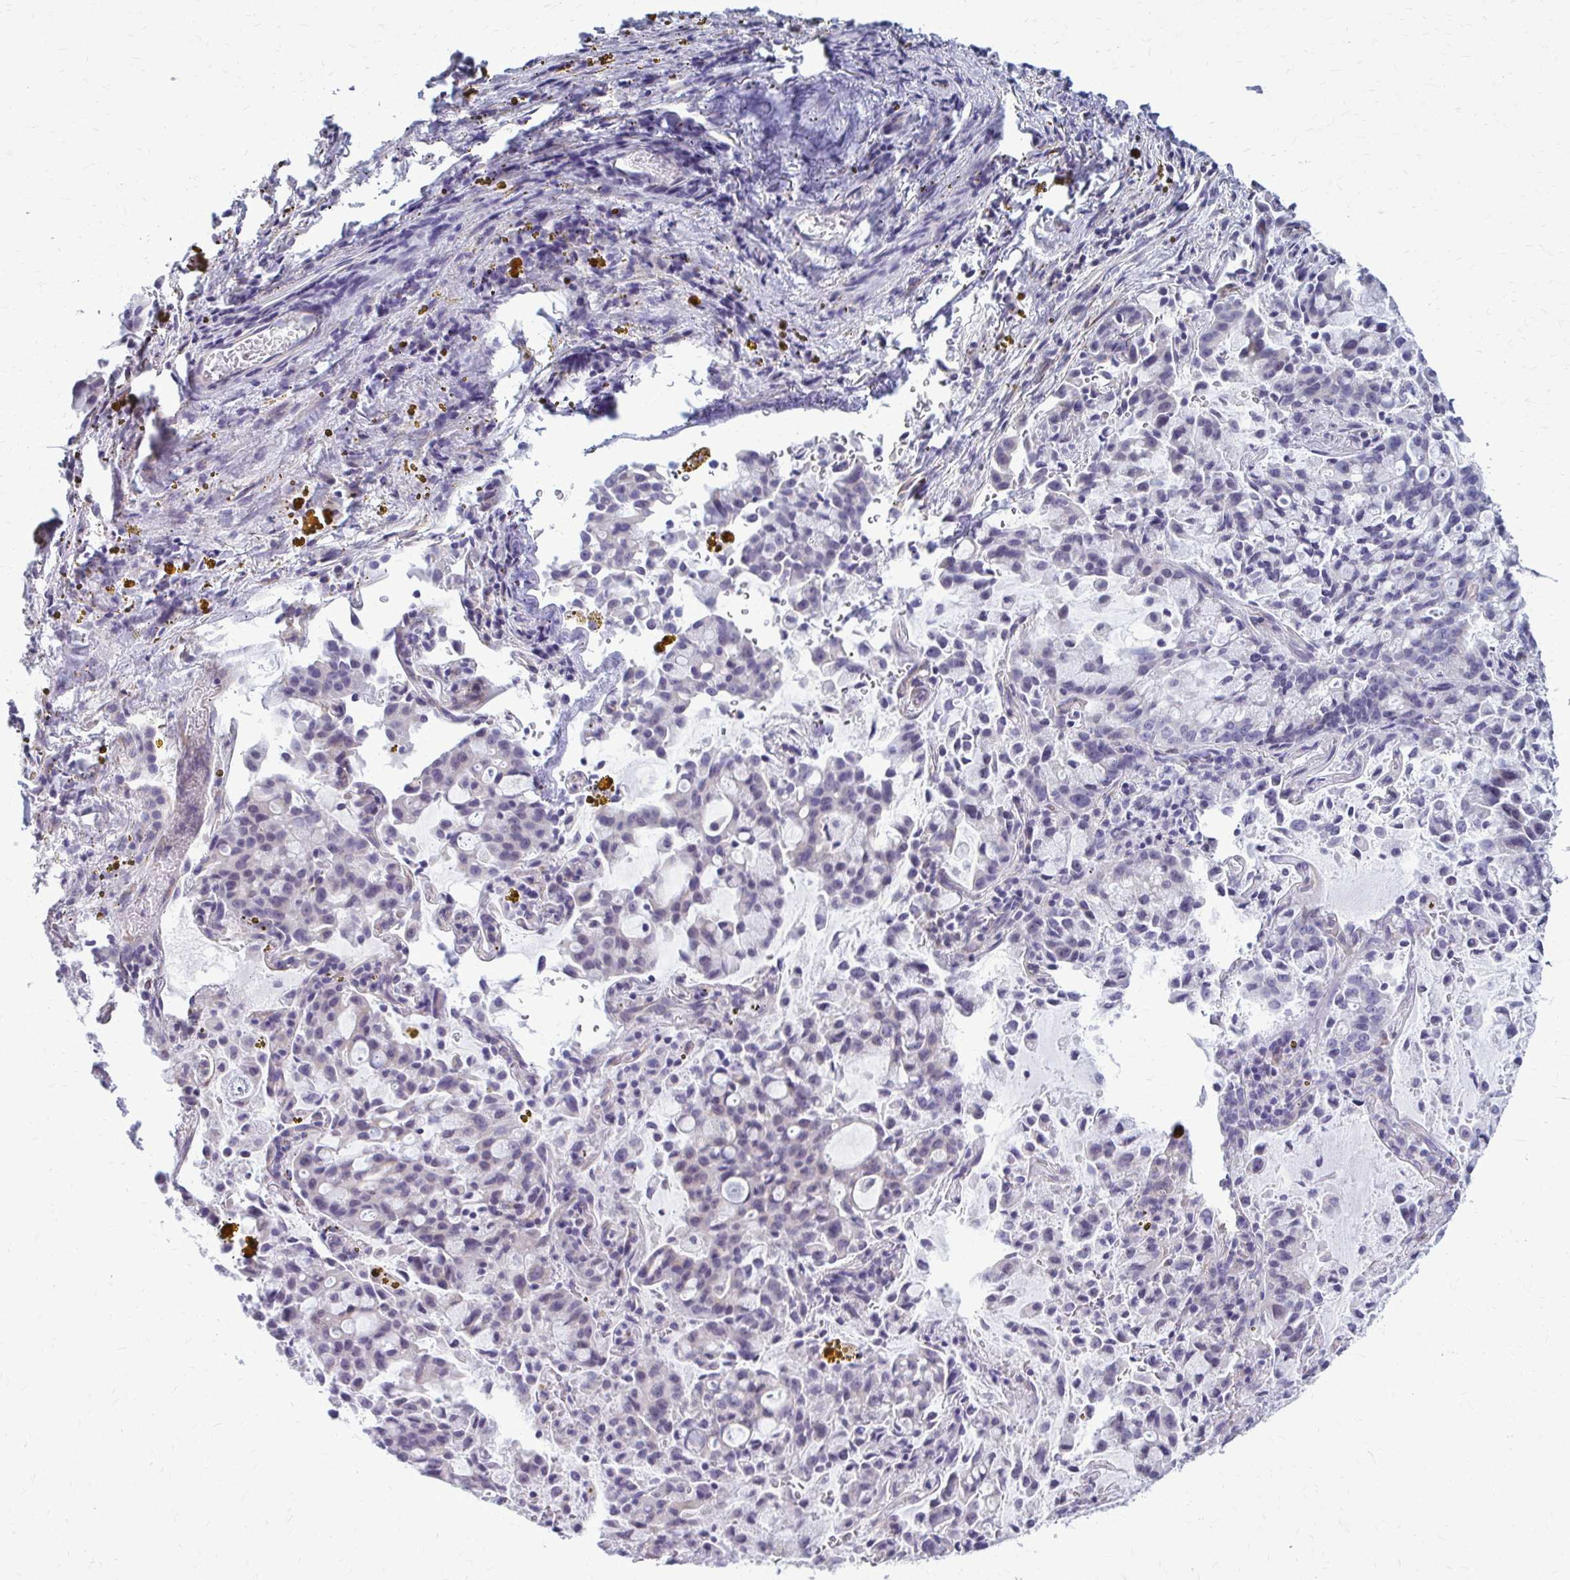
{"staining": {"intensity": "negative", "quantity": "none", "location": "none"}, "tissue": "lung cancer", "cell_type": "Tumor cells", "image_type": "cancer", "snomed": [{"axis": "morphology", "description": "Adenocarcinoma, NOS"}, {"axis": "topography", "description": "Lung"}], "caption": "A micrograph of lung adenocarcinoma stained for a protein displays no brown staining in tumor cells. The staining is performed using DAB brown chromogen with nuclei counter-stained in using hematoxylin.", "gene": "DEPP1", "patient": {"sex": "female", "age": 44}}